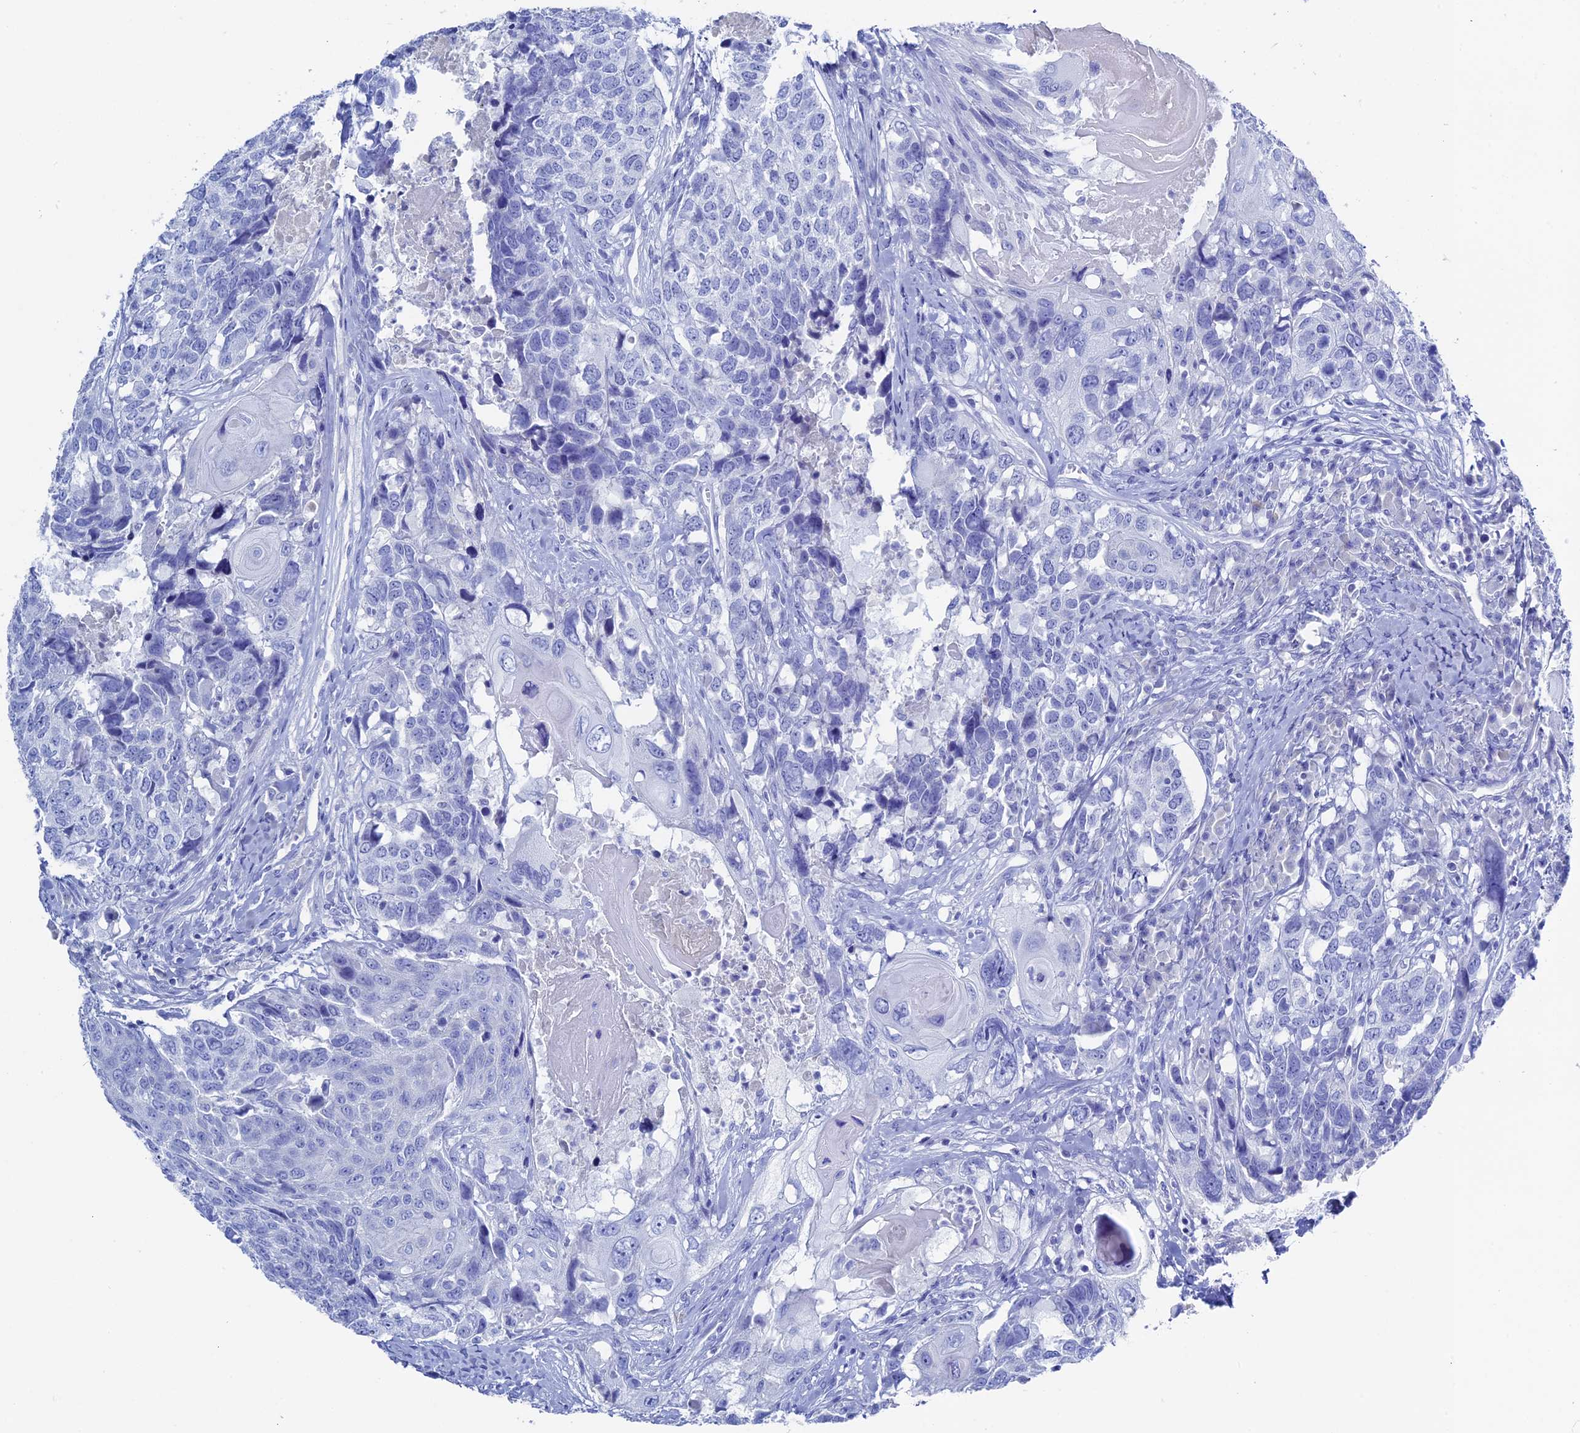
{"staining": {"intensity": "negative", "quantity": "none", "location": "none"}, "tissue": "head and neck cancer", "cell_type": "Tumor cells", "image_type": "cancer", "snomed": [{"axis": "morphology", "description": "Squamous cell carcinoma, NOS"}, {"axis": "topography", "description": "Head-Neck"}], "caption": "Human head and neck squamous cell carcinoma stained for a protein using immunohistochemistry (IHC) displays no expression in tumor cells.", "gene": "UNC119", "patient": {"sex": "male", "age": 66}}